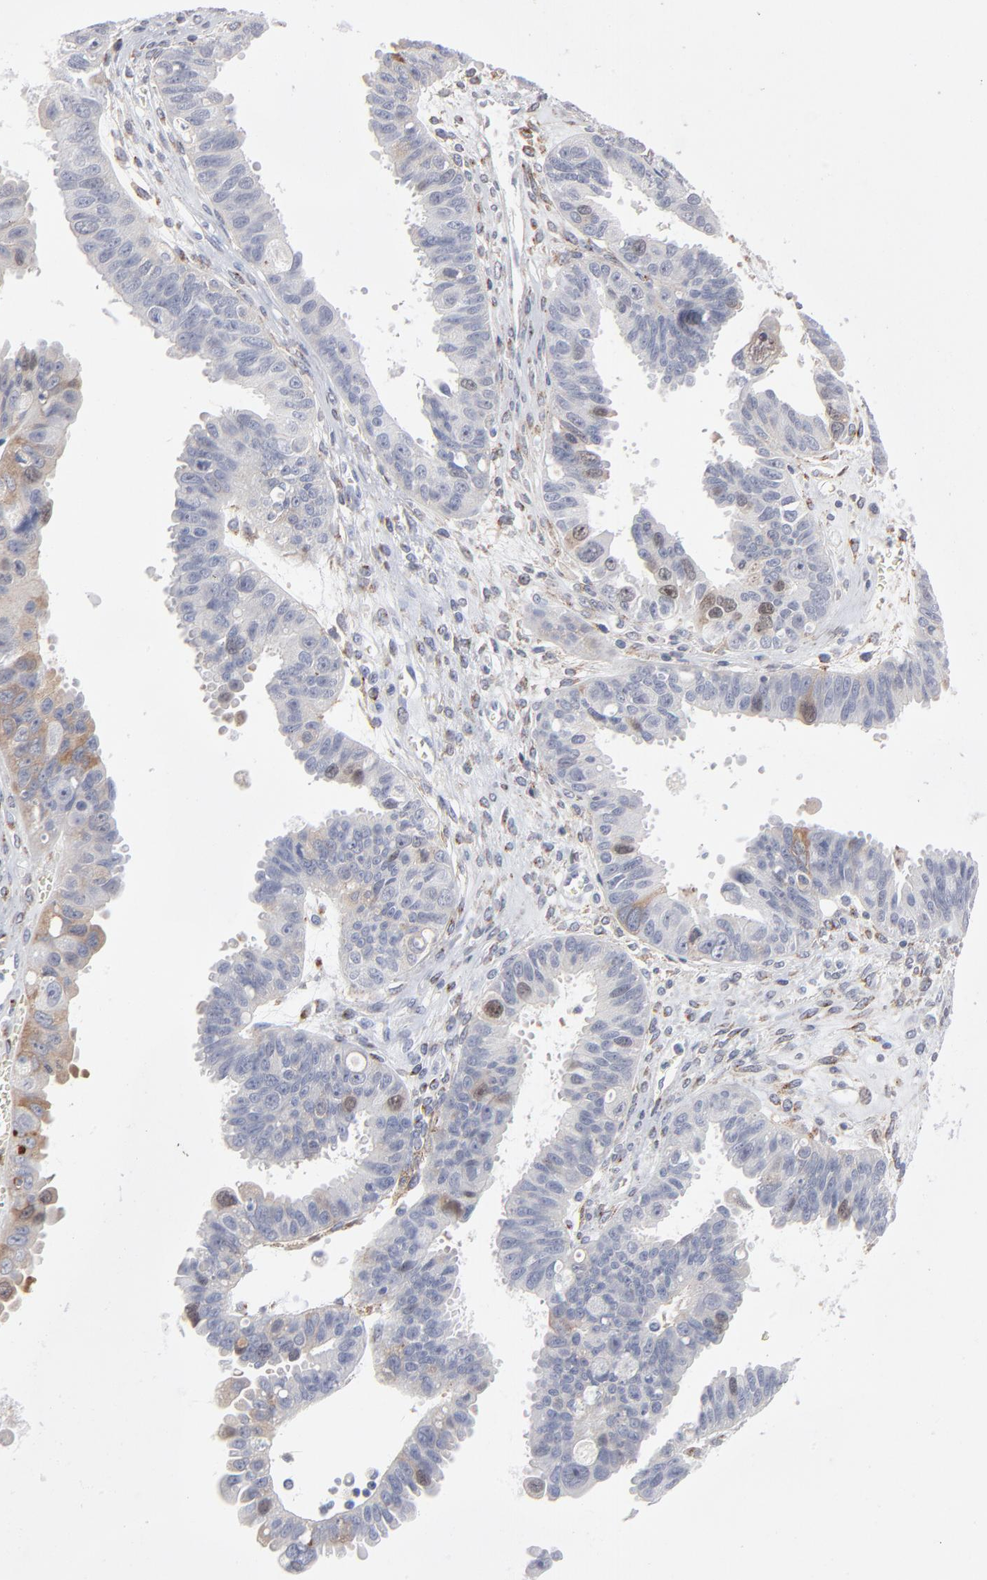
{"staining": {"intensity": "moderate", "quantity": "<25%", "location": "nuclear"}, "tissue": "ovarian cancer", "cell_type": "Tumor cells", "image_type": "cancer", "snomed": [{"axis": "morphology", "description": "Carcinoma, endometroid"}, {"axis": "topography", "description": "Ovary"}], "caption": "A brown stain shows moderate nuclear staining of a protein in human endometroid carcinoma (ovarian) tumor cells.", "gene": "AURKA", "patient": {"sex": "female", "age": 85}}